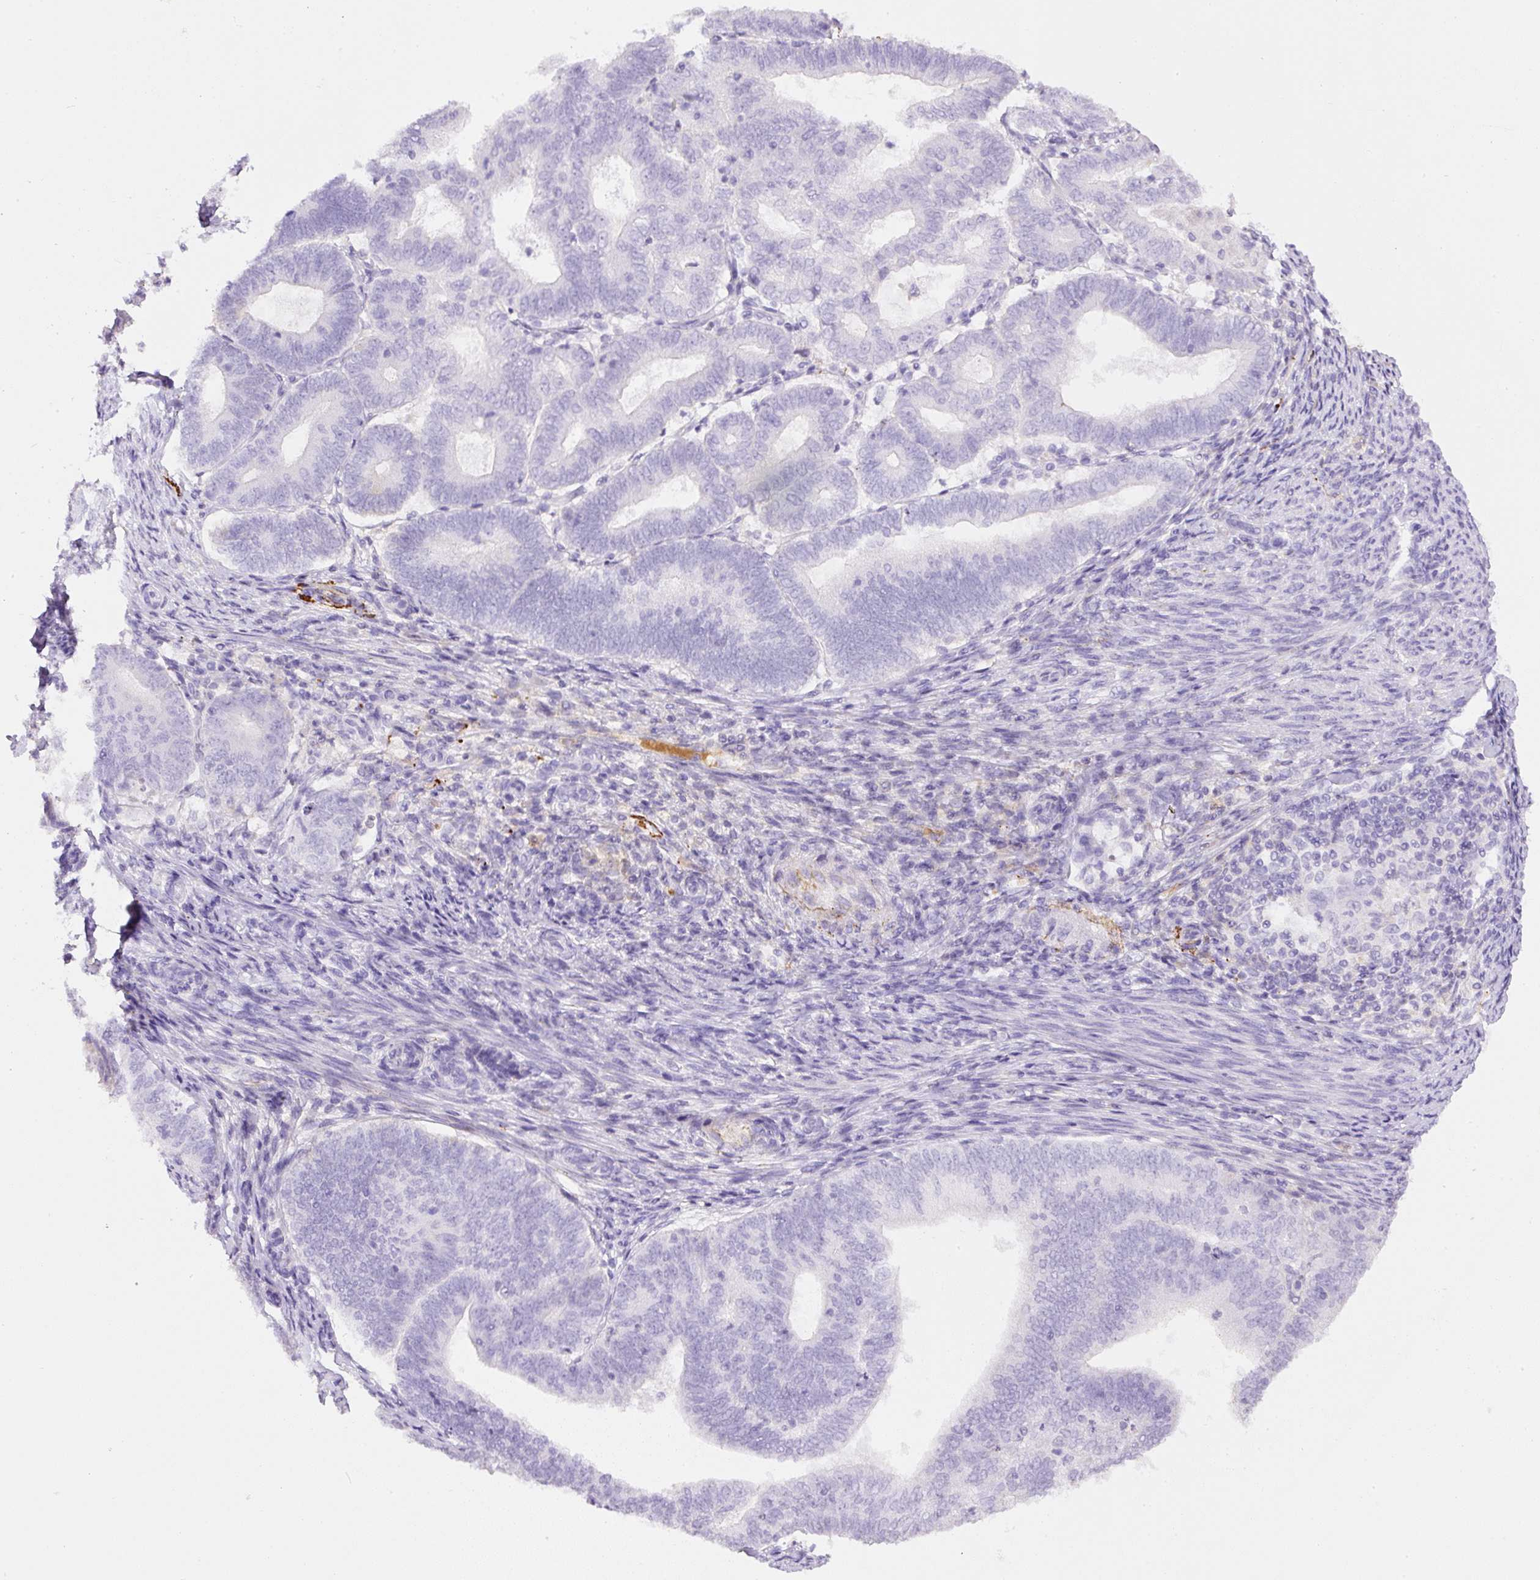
{"staining": {"intensity": "negative", "quantity": "none", "location": "none"}, "tissue": "endometrial cancer", "cell_type": "Tumor cells", "image_type": "cancer", "snomed": [{"axis": "morphology", "description": "Adenocarcinoma, NOS"}, {"axis": "topography", "description": "Endometrium"}], "caption": "This is an immunohistochemistry (IHC) micrograph of adenocarcinoma (endometrial). There is no positivity in tumor cells.", "gene": "APCS", "patient": {"sex": "female", "age": 70}}